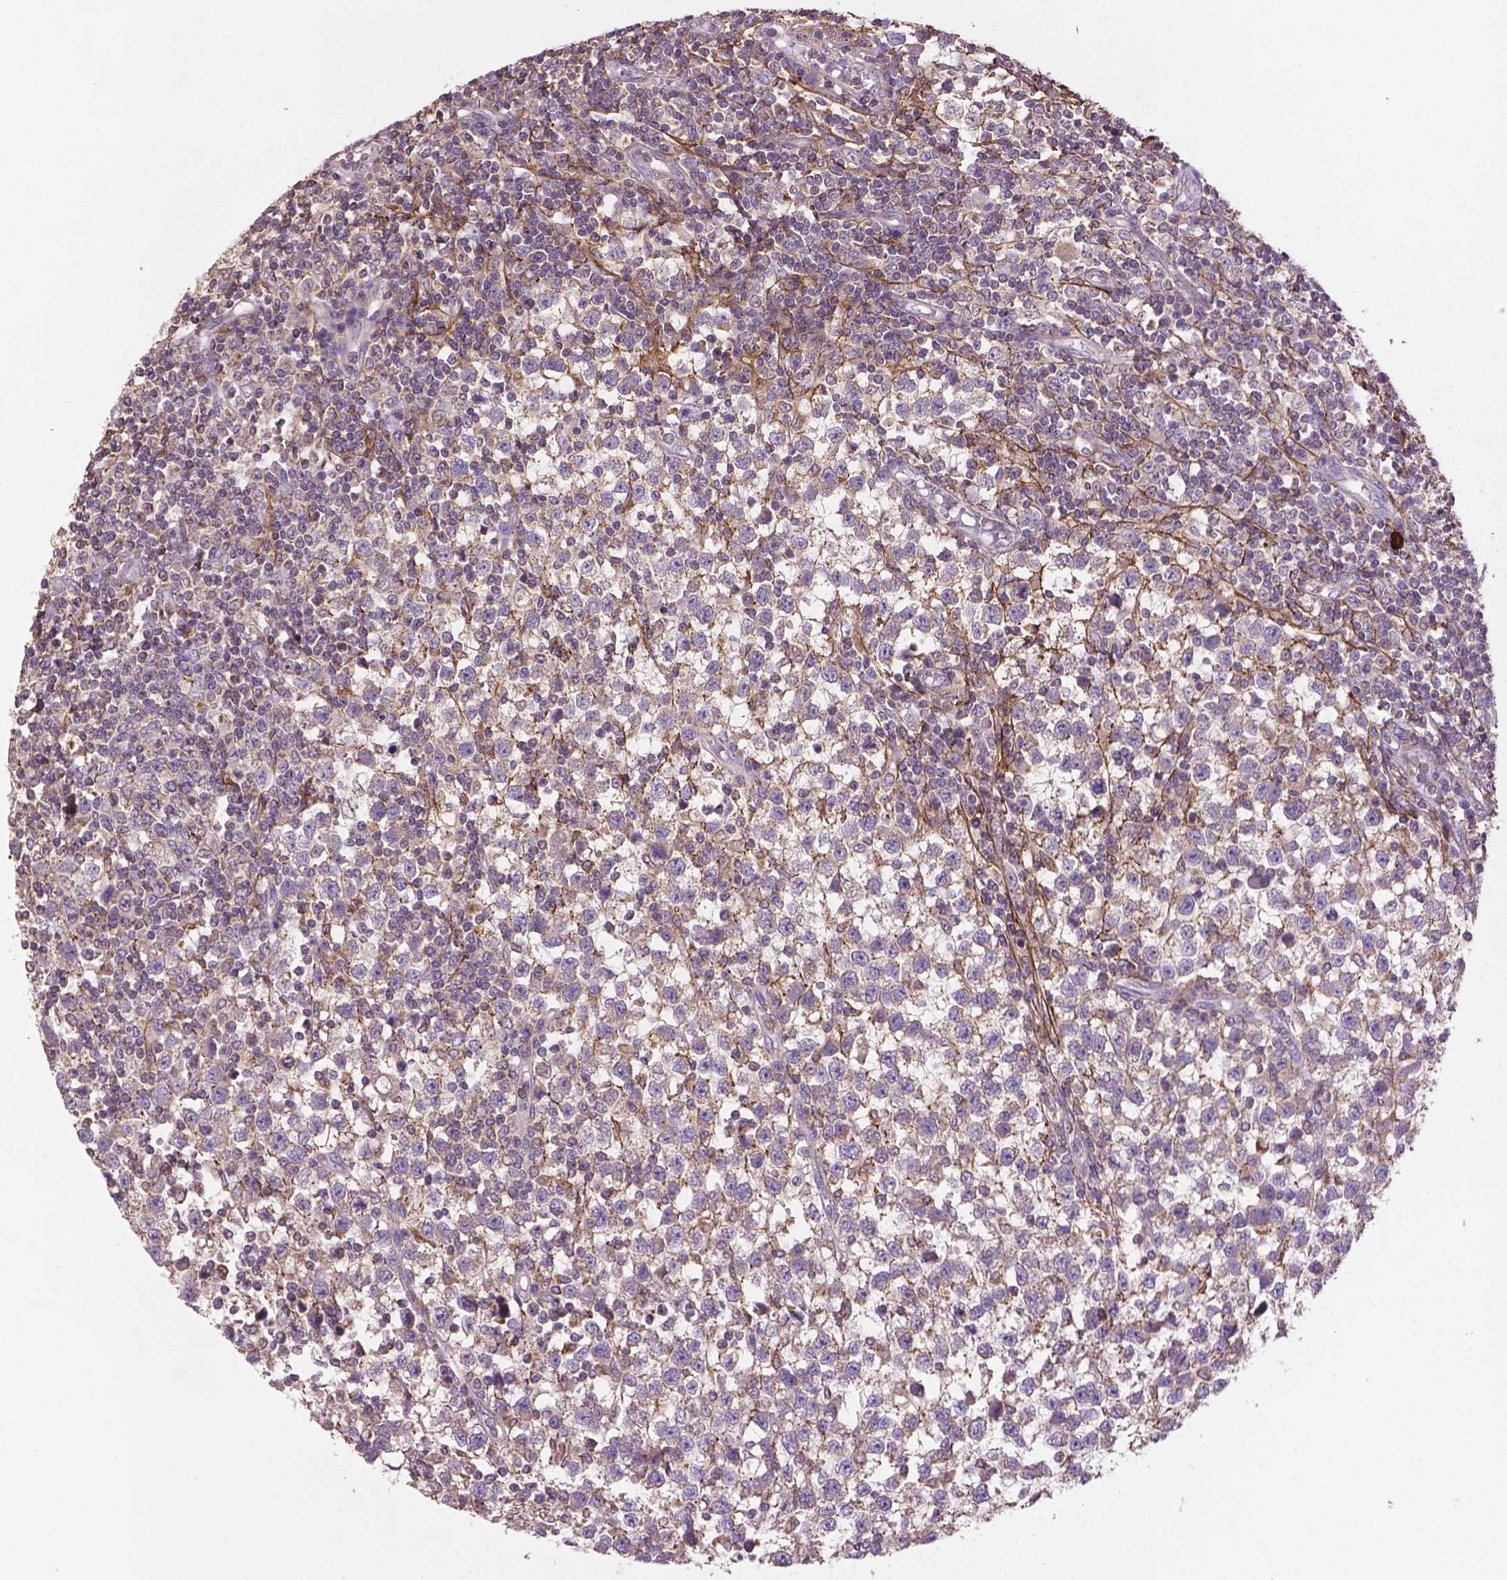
{"staining": {"intensity": "negative", "quantity": "none", "location": "none"}, "tissue": "testis cancer", "cell_type": "Tumor cells", "image_type": "cancer", "snomed": [{"axis": "morphology", "description": "Seminoma, NOS"}, {"axis": "topography", "description": "Testis"}], "caption": "Testis cancer (seminoma) was stained to show a protein in brown. There is no significant positivity in tumor cells. (DAB (3,3'-diaminobenzidine) immunohistochemistry (IHC) with hematoxylin counter stain).", "gene": "LRRC3C", "patient": {"sex": "male", "age": 34}}